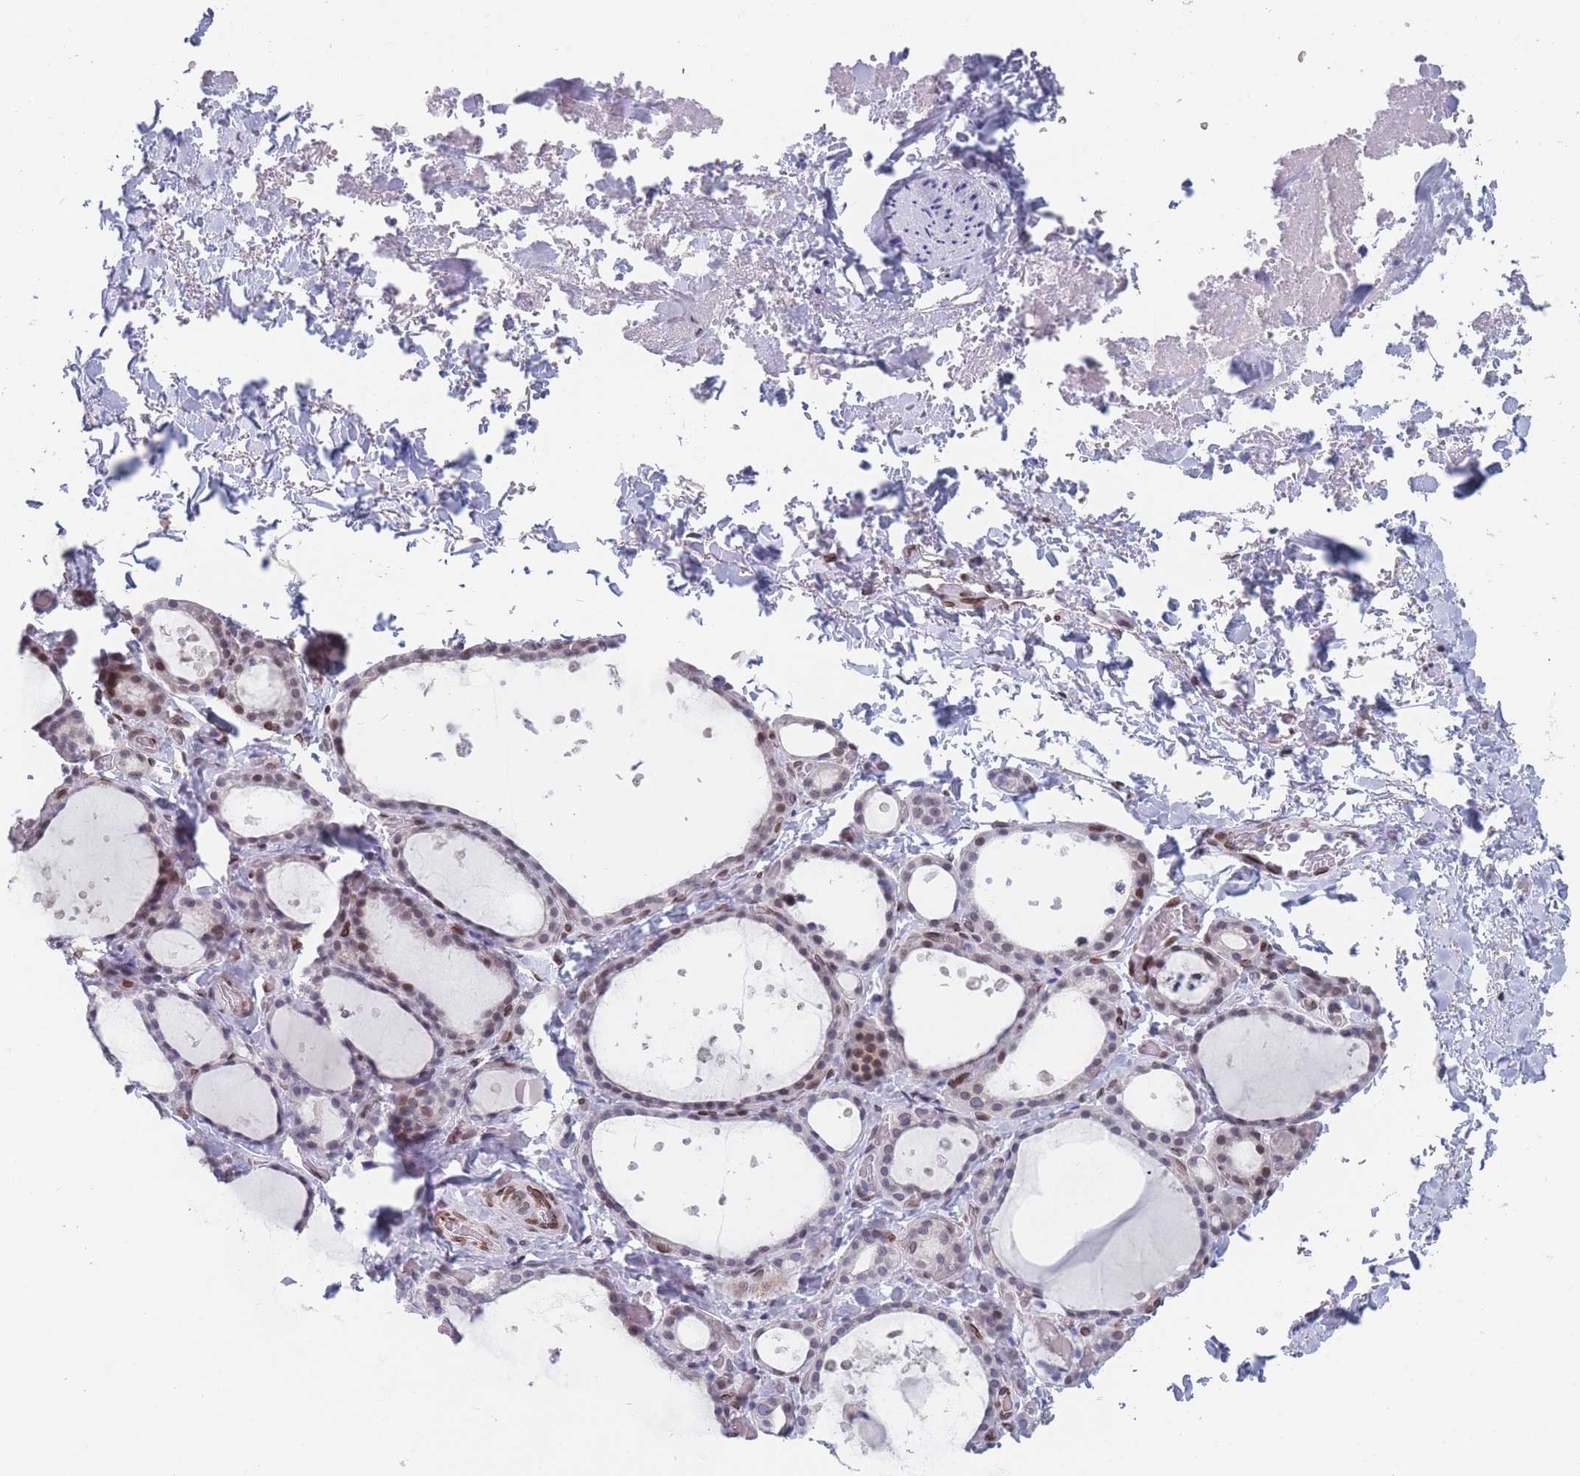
{"staining": {"intensity": "moderate", "quantity": "<25%", "location": "nuclear"}, "tissue": "thyroid gland", "cell_type": "Glandular cells", "image_type": "normal", "snomed": [{"axis": "morphology", "description": "Normal tissue, NOS"}, {"axis": "topography", "description": "Thyroid gland"}], "caption": "Human thyroid gland stained for a protein (brown) shows moderate nuclear positive expression in about <25% of glandular cells.", "gene": "ZBTB1", "patient": {"sex": "female", "age": 44}}